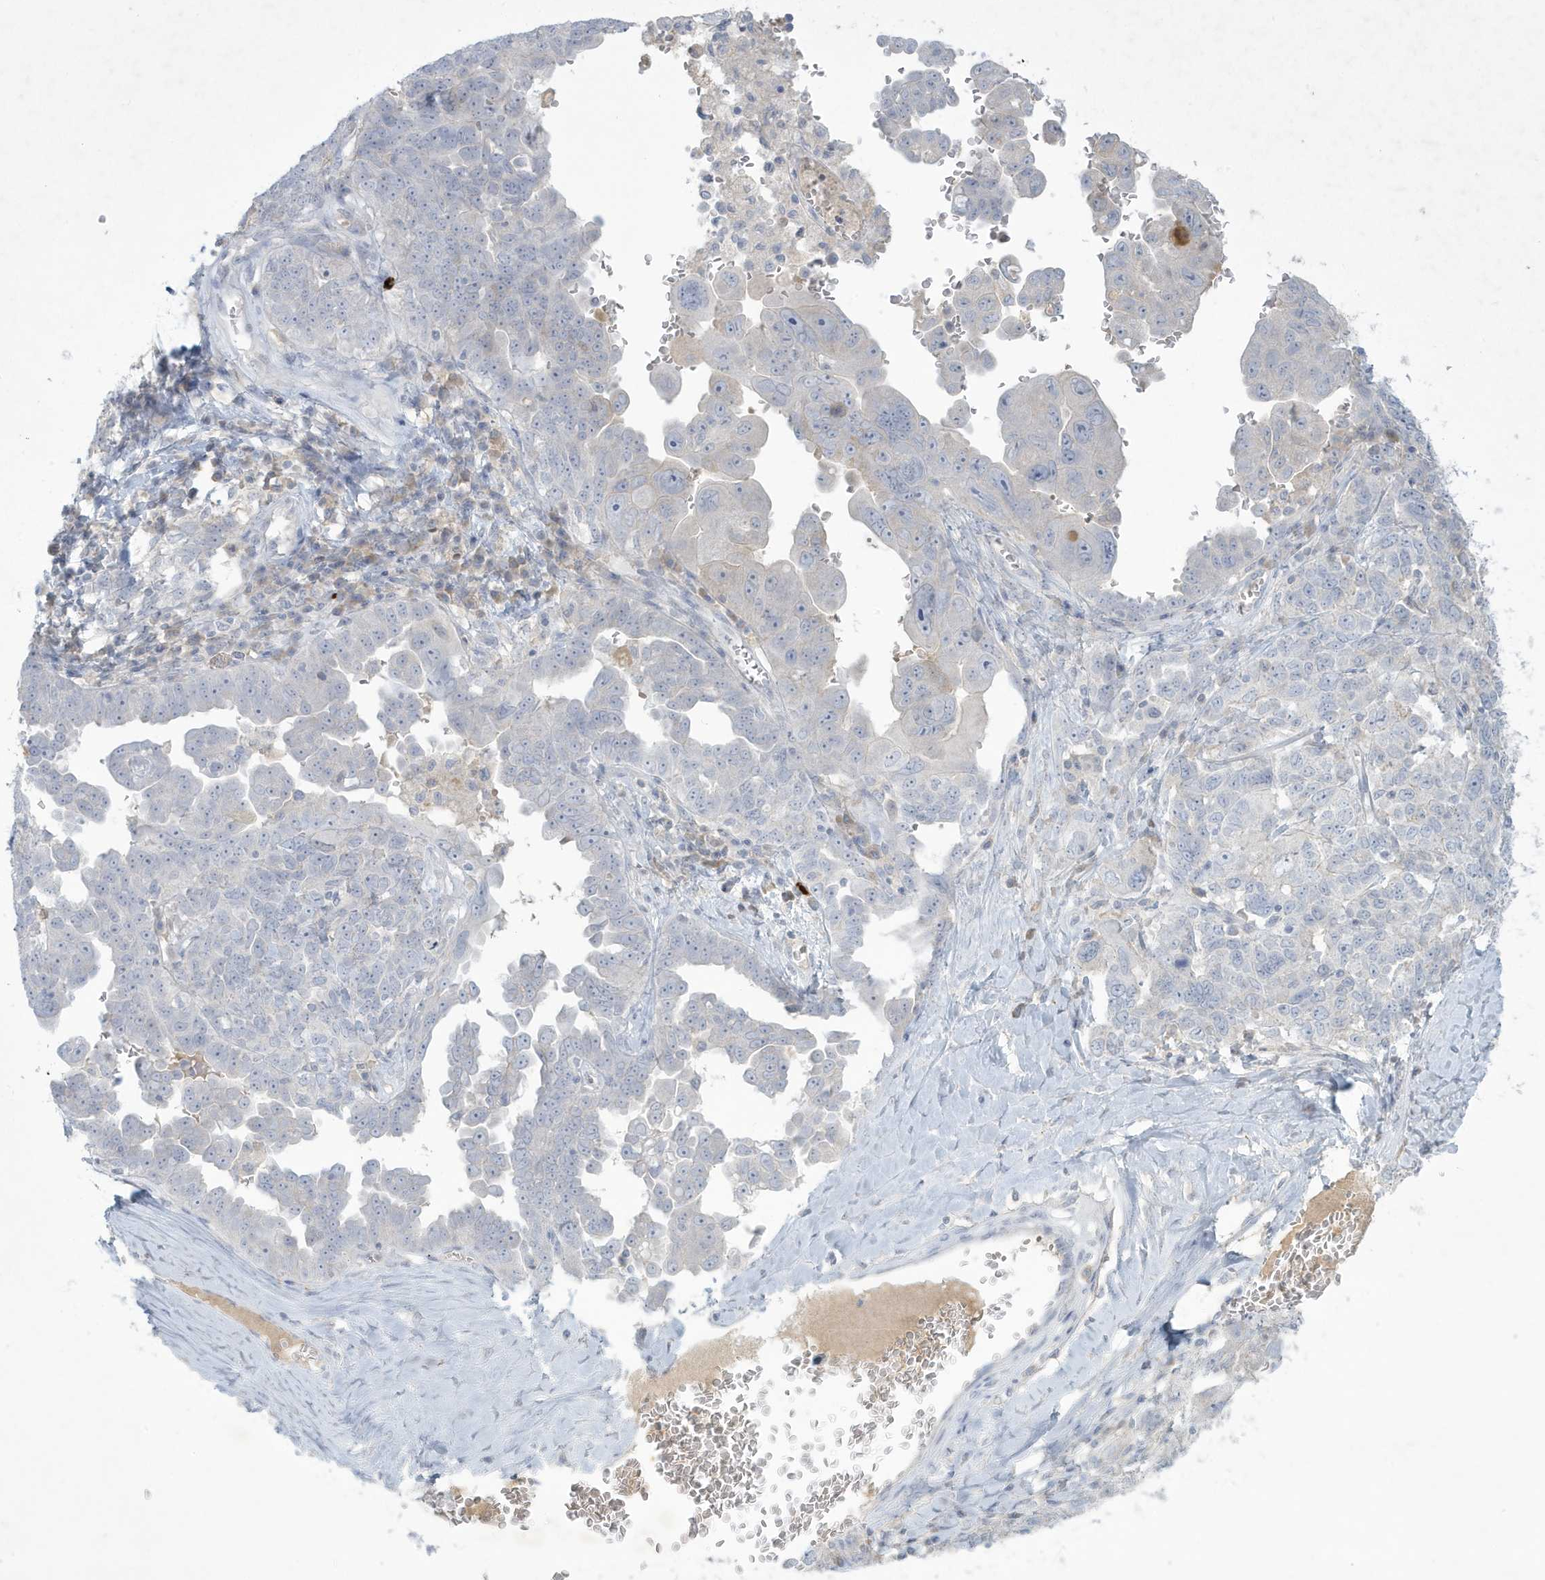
{"staining": {"intensity": "negative", "quantity": "none", "location": "none"}, "tissue": "ovarian cancer", "cell_type": "Tumor cells", "image_type": "cancer", "snomed": [{"axis": "morphology", "description": "Carcinoma, endometroid"}, {"axis": "topography", "description": "Ovary"}], "caption": "Histopathology image shows no protein expression in tumor cells of endometroid carcinoma (ovarian) tissue. The staining was performed using DAB (3,3'-diaminobenzidine) to visualize the protein expression in brown, while the nuclei were stained in blue with hematoxylin (Magnification: 20x).", "gene": "CCDC24", "patient": {"sex": "female", "age": 62}}